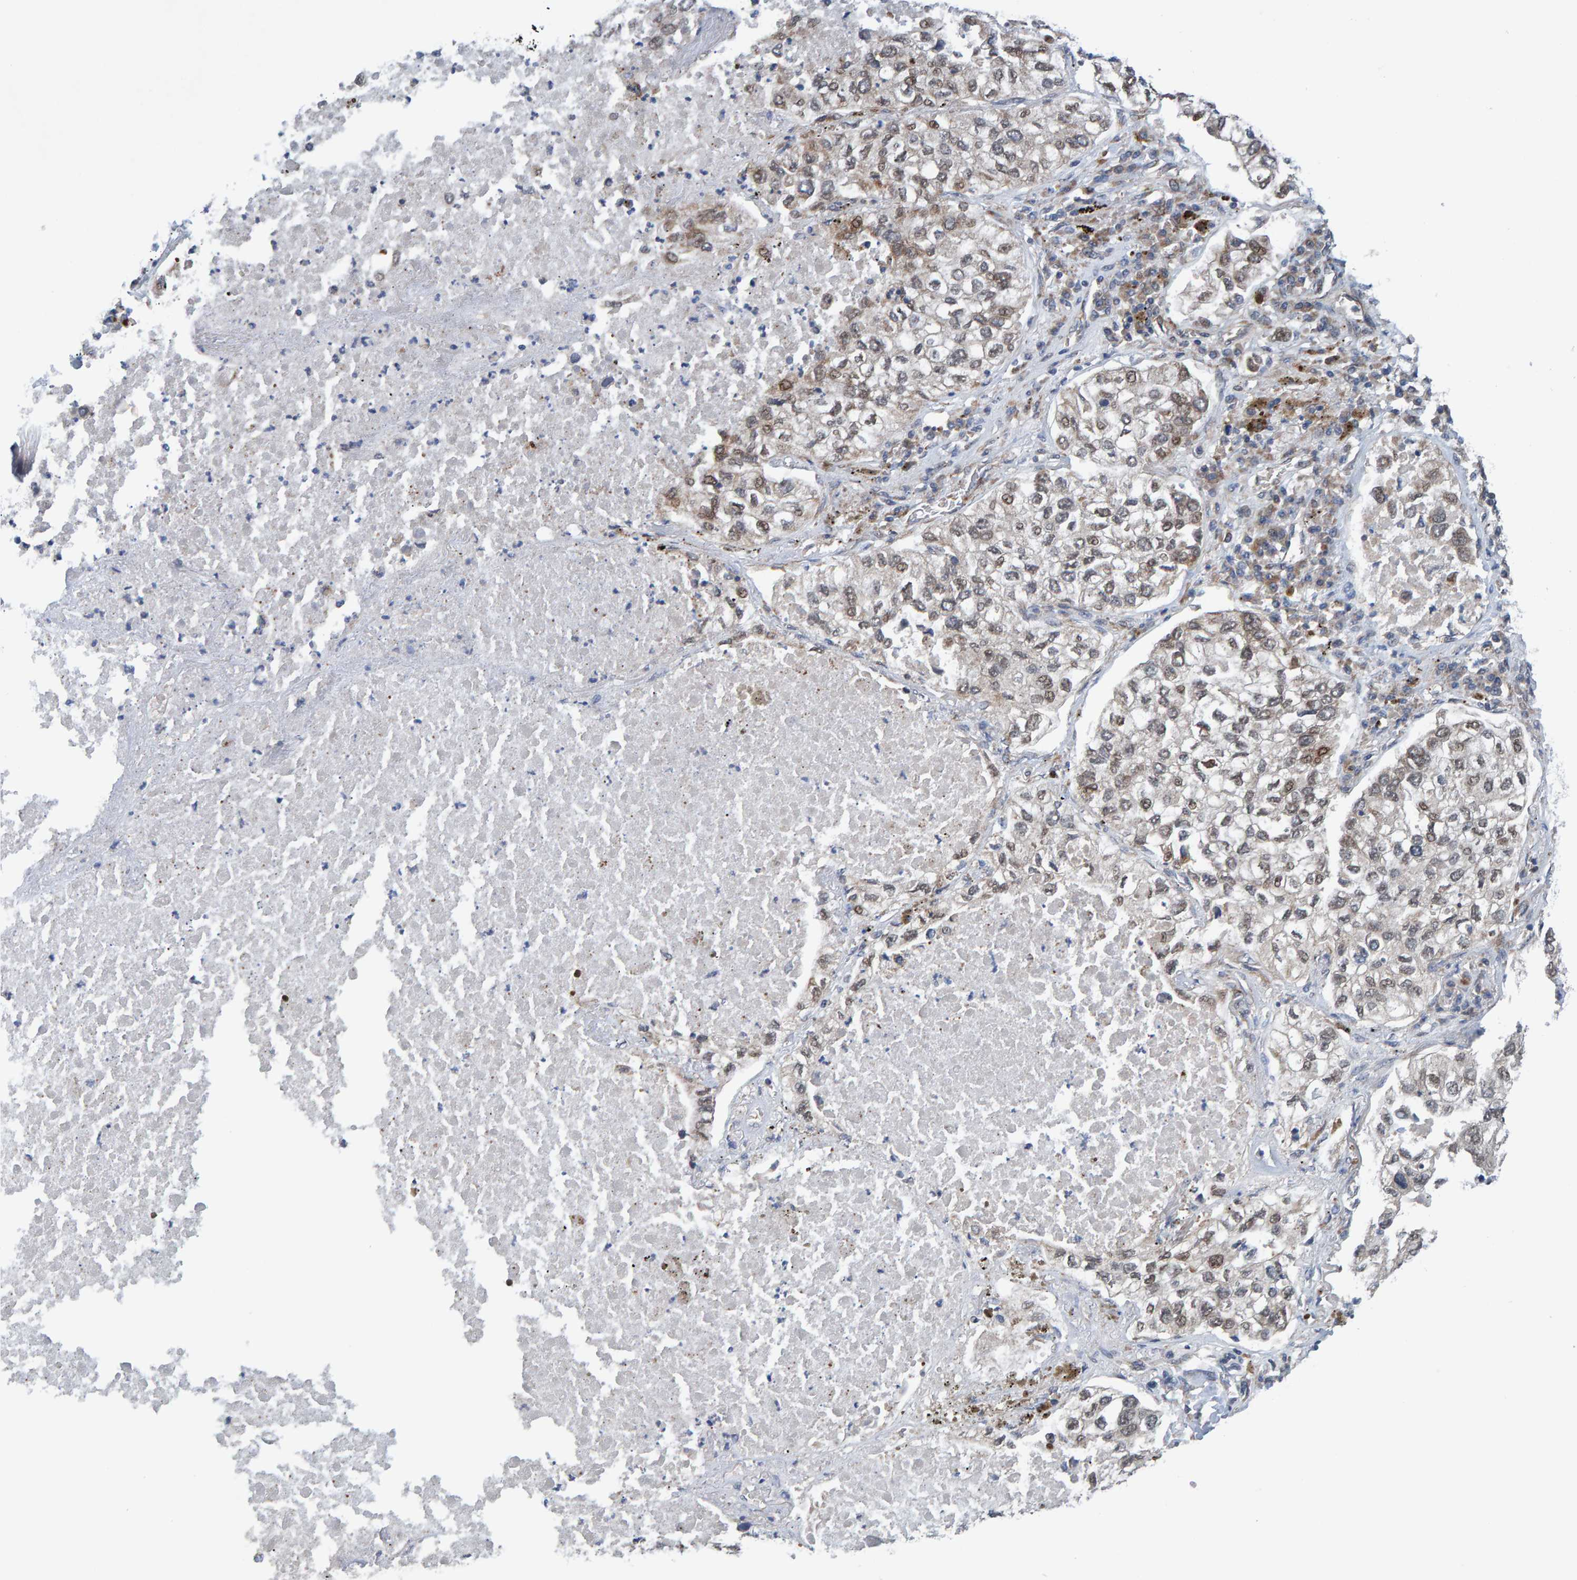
{"staining": {"intensity": "weak", "quantity": "<25%", "location": "nuclear"}, "tissue": "lung cancer", "cell_type": "Tumor cells", "image_type": "cancer", "snomed": [{"axis": "morphology", "description": "Inflammation, NOS"}, {"axis": "morphology", "description": "Adenocarcinoma, NOS"}, {"axis": "topography", "description": "Lung"}], "caption": "IHC histopathology image of adenocarcinoma (lung) stained for a protein (brown), which displays no positivity in tumor cells.", "gene": "MFSD6L", "patient": {"sex": "male", "age": 63}}